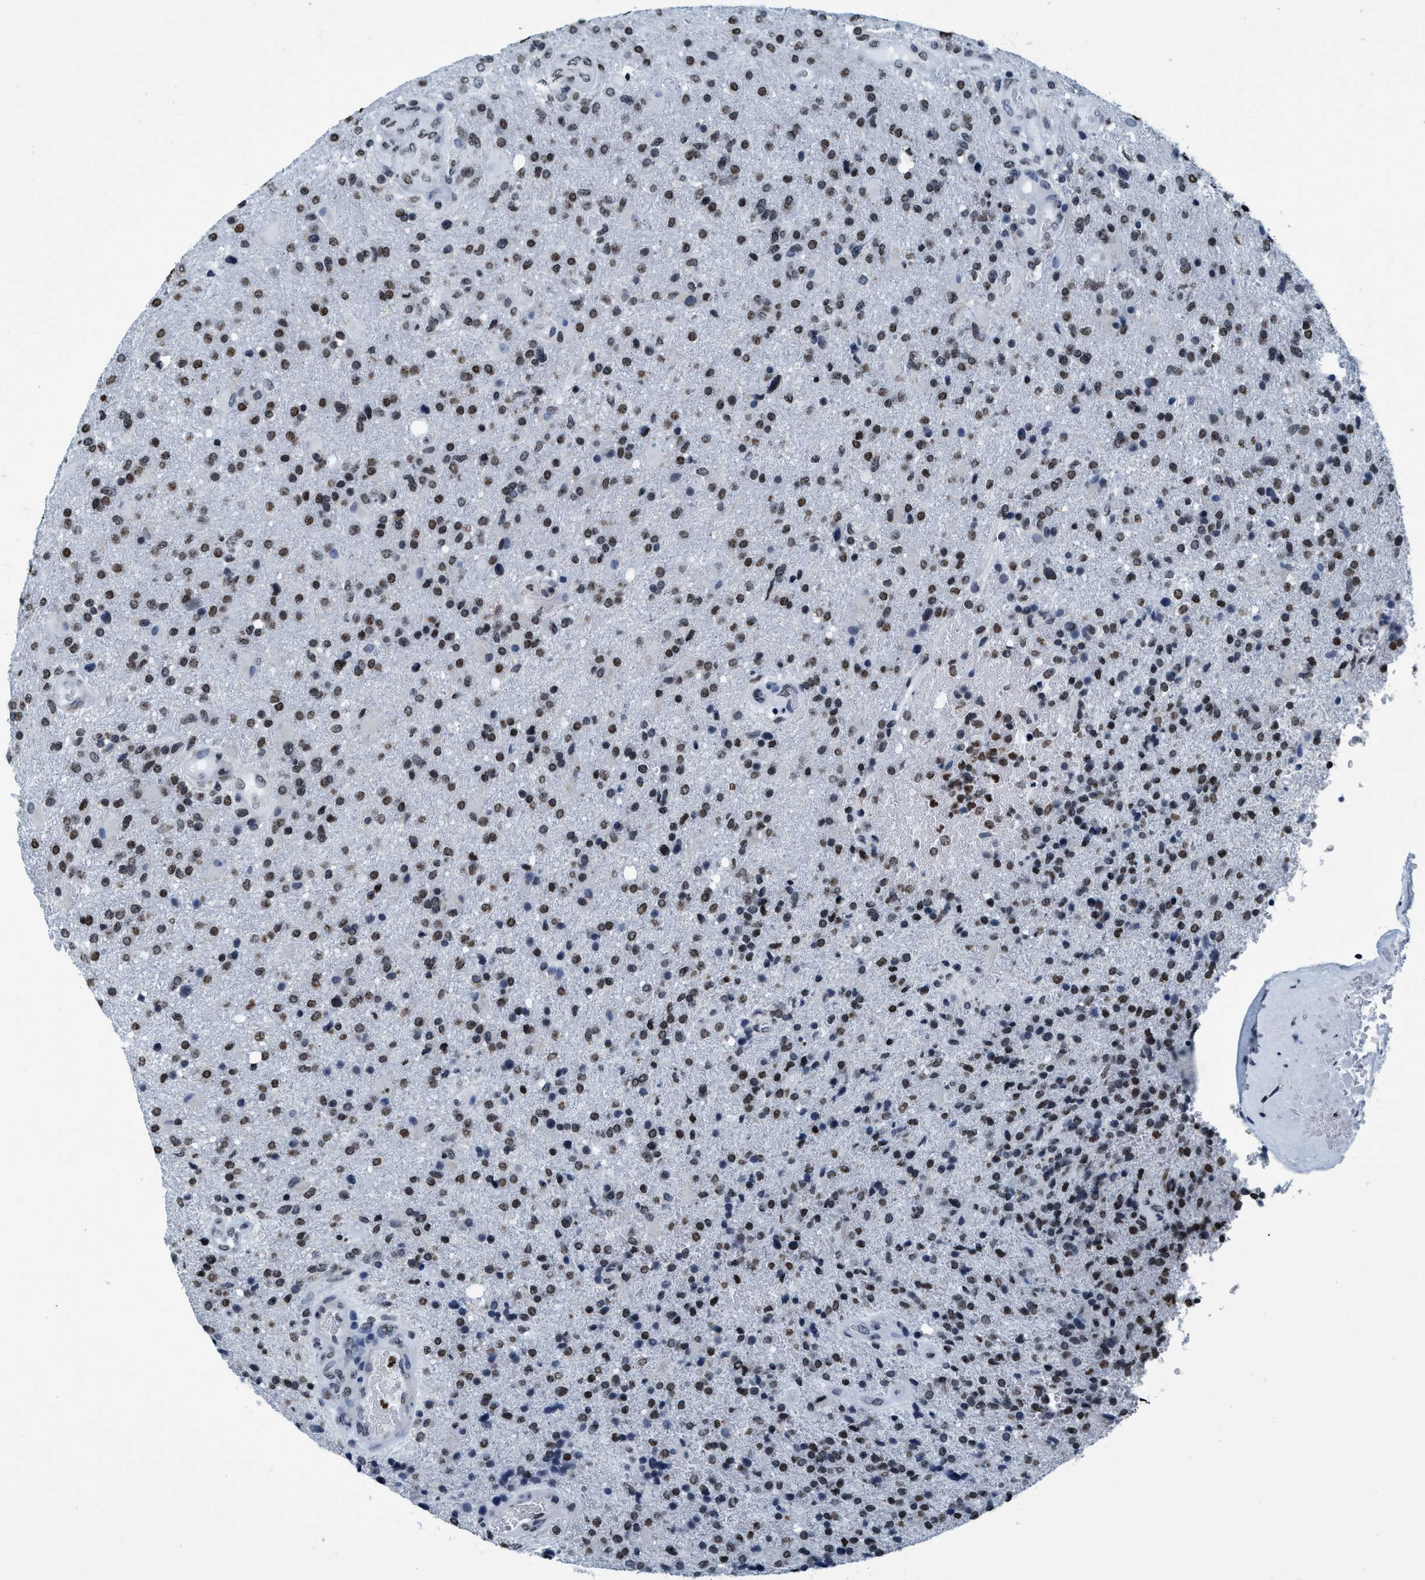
{"staining": {"intensity": "moderate", "quantity": ">75%", "location": "nuclear"}, "tissue": "glioma", "cell_type": "Tumor cells", "image_type": "cancer", "snomed": [{"axis": "morphology", "description": "Glioma, malignant, High grade"}, {"axis": "topography", "description": "Brain"}], "caption": "Moderate nuclear positivity for a protein is identified in about >75% of tumor cells of glioma using immunohistochemistry.", "gene": "CCNE2", "patient": {"sex": "male", "age": 72}}